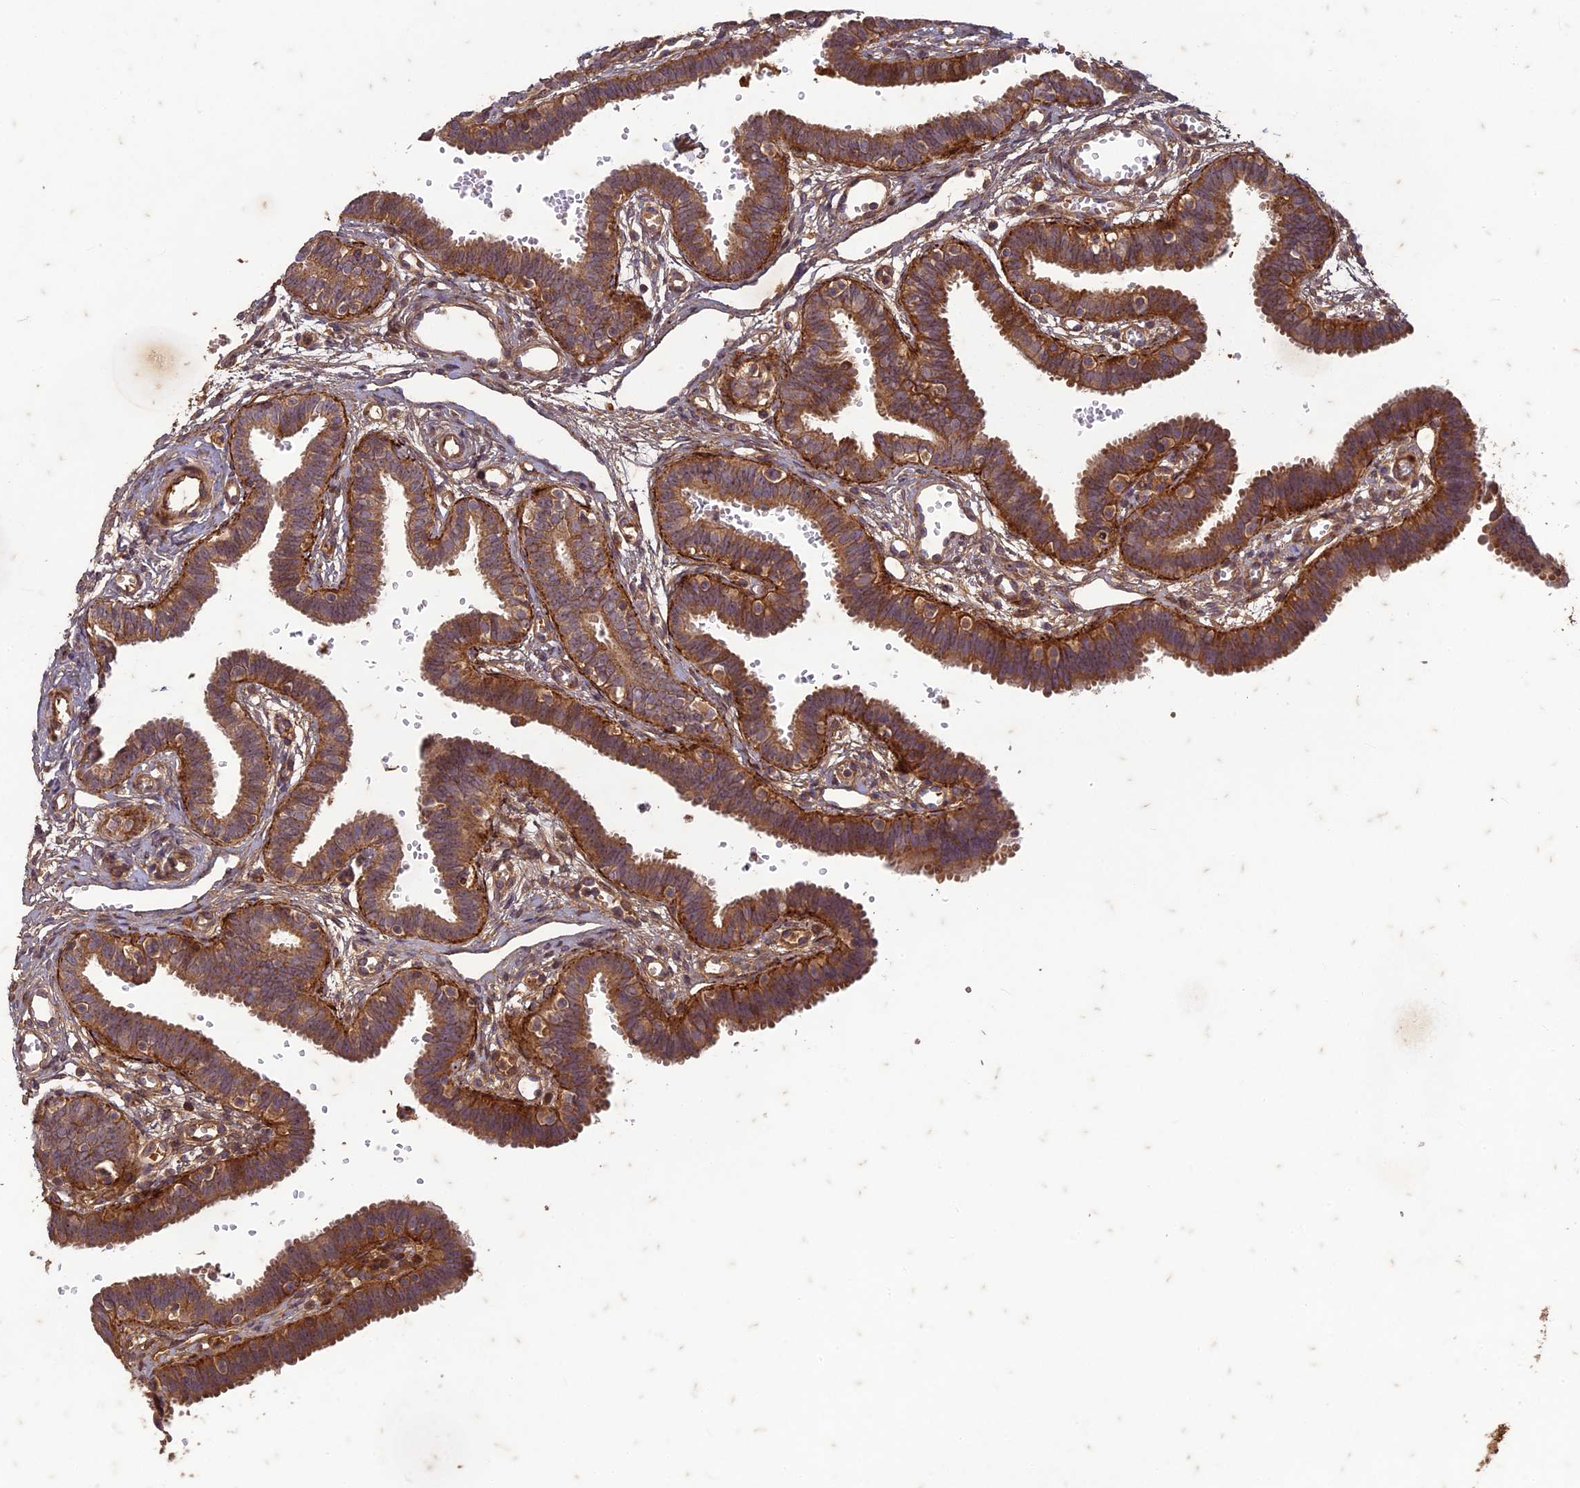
{"staining": {"intensity": "strong", "quantity": ">75%", "location": "cytoplasmic/membranous"}, "tissue": "fallopian tube", "cell_type": "Glandular cells", "image_type": "normal", "snomed": [{"axis": "morphology", "description": "Normal tissue, NOS"}, {"axis": "topography", "description": "Fallopian tube"}, {"axis": "topography", "description": "Placenta"}], "caption": "Immunohistochemistry (IHC) image of normal fallopian tube: fallopian tube stained using immunohistochemistry (IHC) demonstrates high levels of strong protein expression localized specifically in the cytoplasmic/membranous of glandular cells, appearing as a cytoplasmic/membranous brown color.", "gene": "TCF25", "patient": {"sex": "female", "age": 32}}